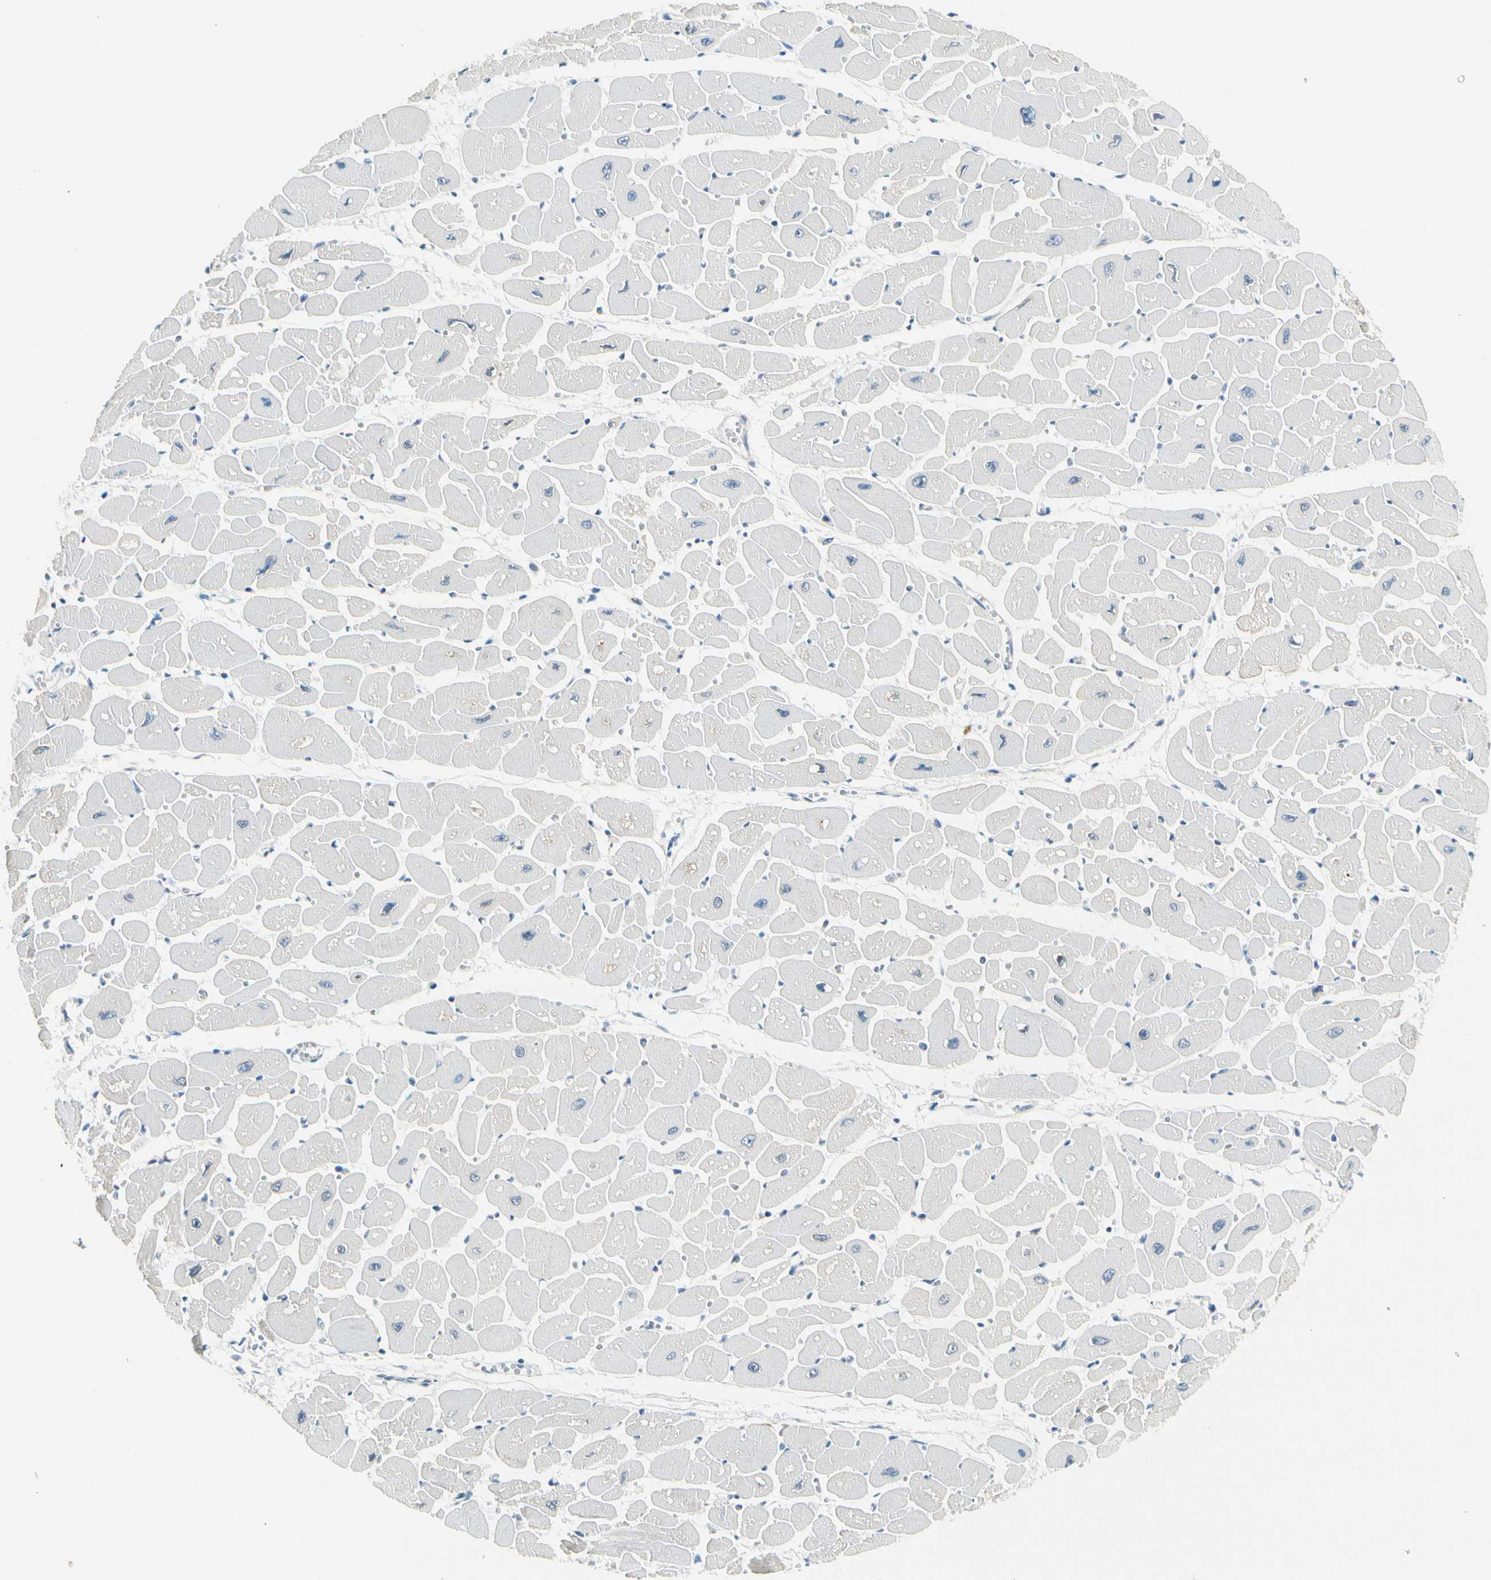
{"staining": {"intensity": "negative", "quantity": "none", "location": "none"}, "tissue": "heart muscle", "cell_type": "Cardiomyocytes", "image_type": "normal", "snomed": [{"axis": "morphology", "description": "Normal tissue, NOS"}, {"axis": "topography", "description": "Heart"}], "caption": "High power microscopy photomicrograph of an immunohistochemistry (IHC) photomicrograph of benign heart muscle, revealing no significant positivity in cardiomyocytes.", "gene": "ZSCAN1", "patient": {"sex": "female", "age": 54}}